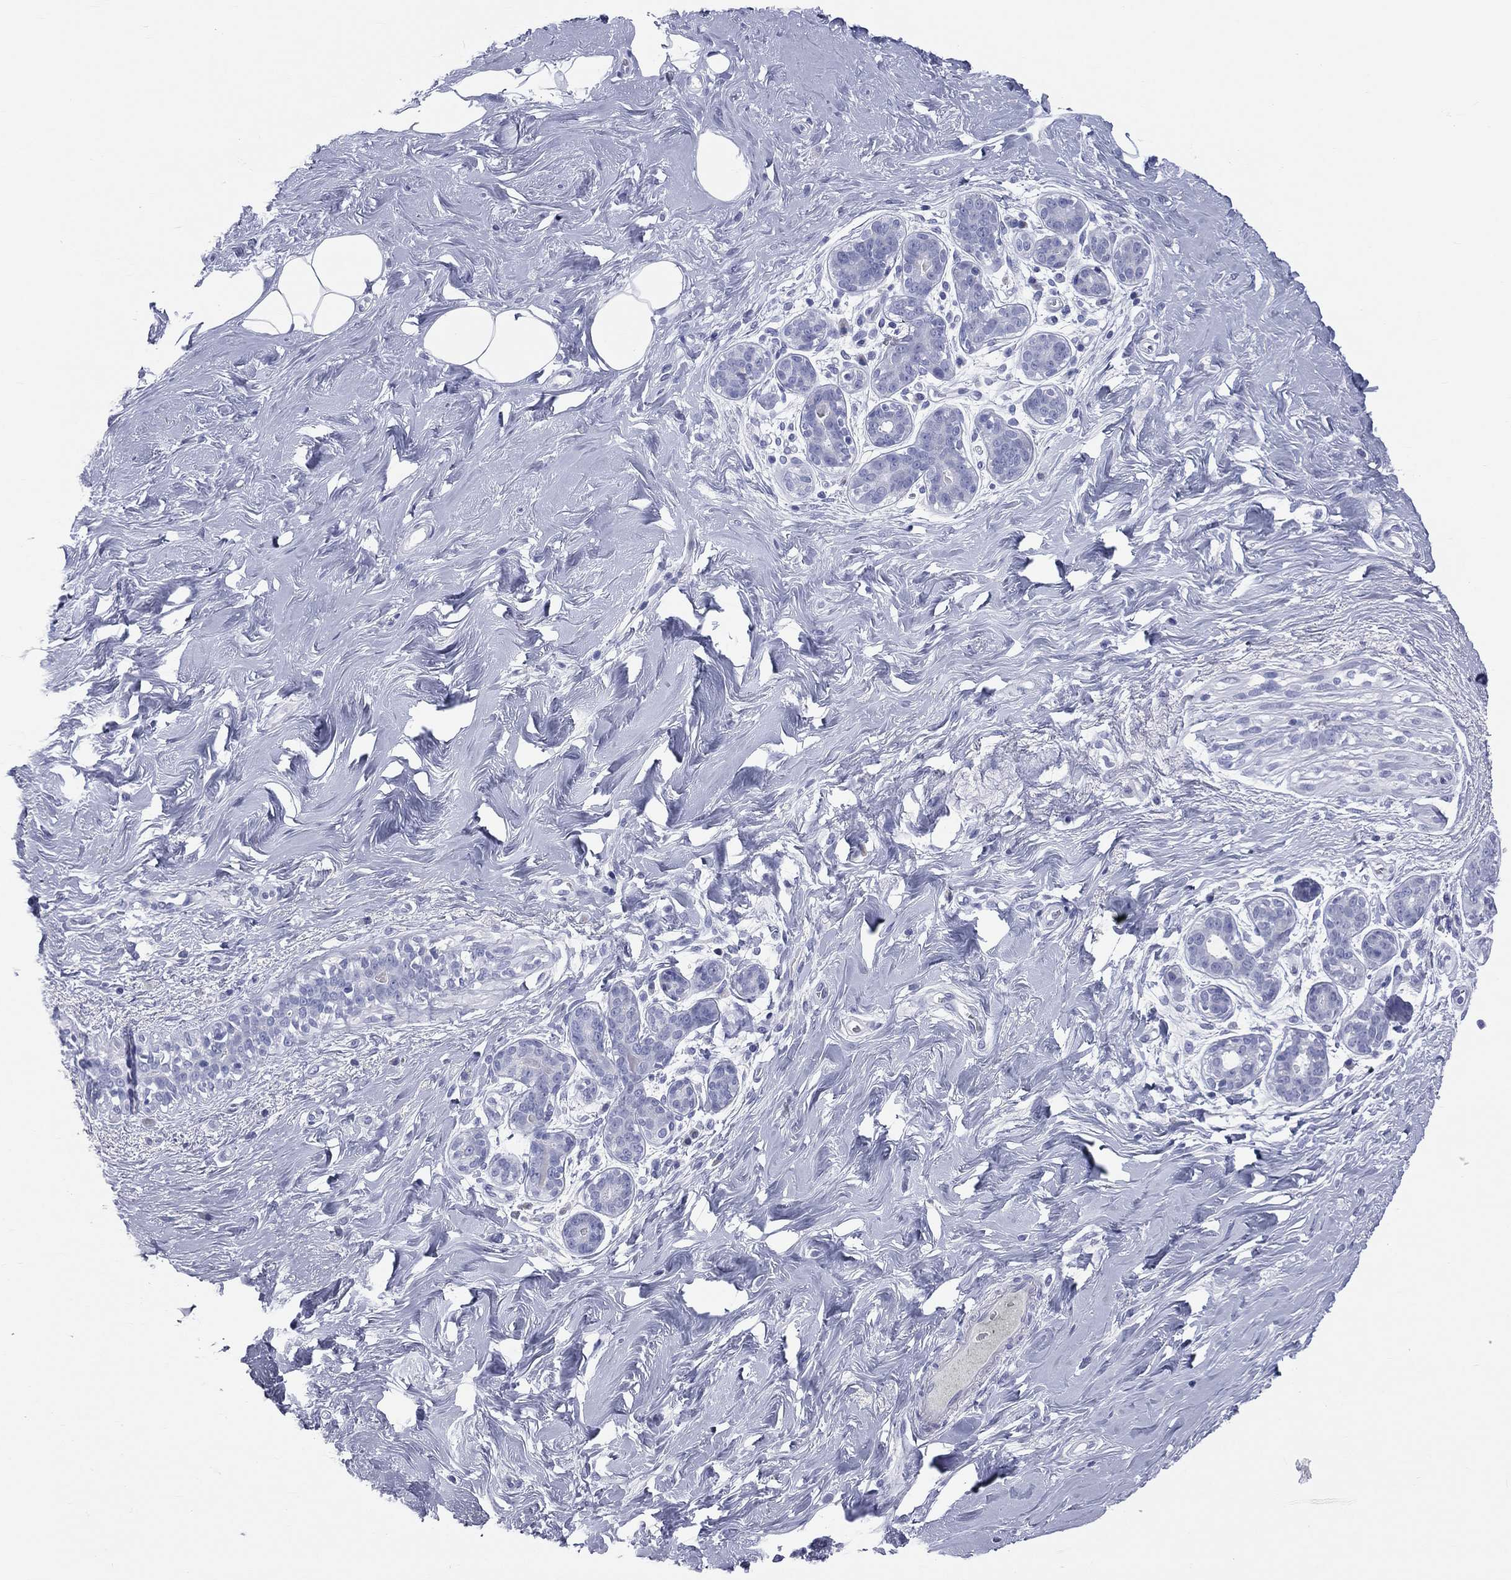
{"staining": {"intensity": "negative", "quantity": "none", "location": "none"}, "tissue": "breast", "cell_type": "Adipocytes", "image_type": "normal", "snomed": [{"axis": "morphology", "description": "Normal tissue, NOS"}, {"axis": "topography", "description": "Breast"}], "caption": "IHC histopathology image of unremarkable human breast stained for a protein (brown), which exhibits no staining in adipocytes. (Brightfield microscopy of DAB (3,3'-diaminobenzidine) immunohistochemistry (IHC) at high magnification).", "gene": "MLN", "patient": {"sex": "female", "age": 43}}